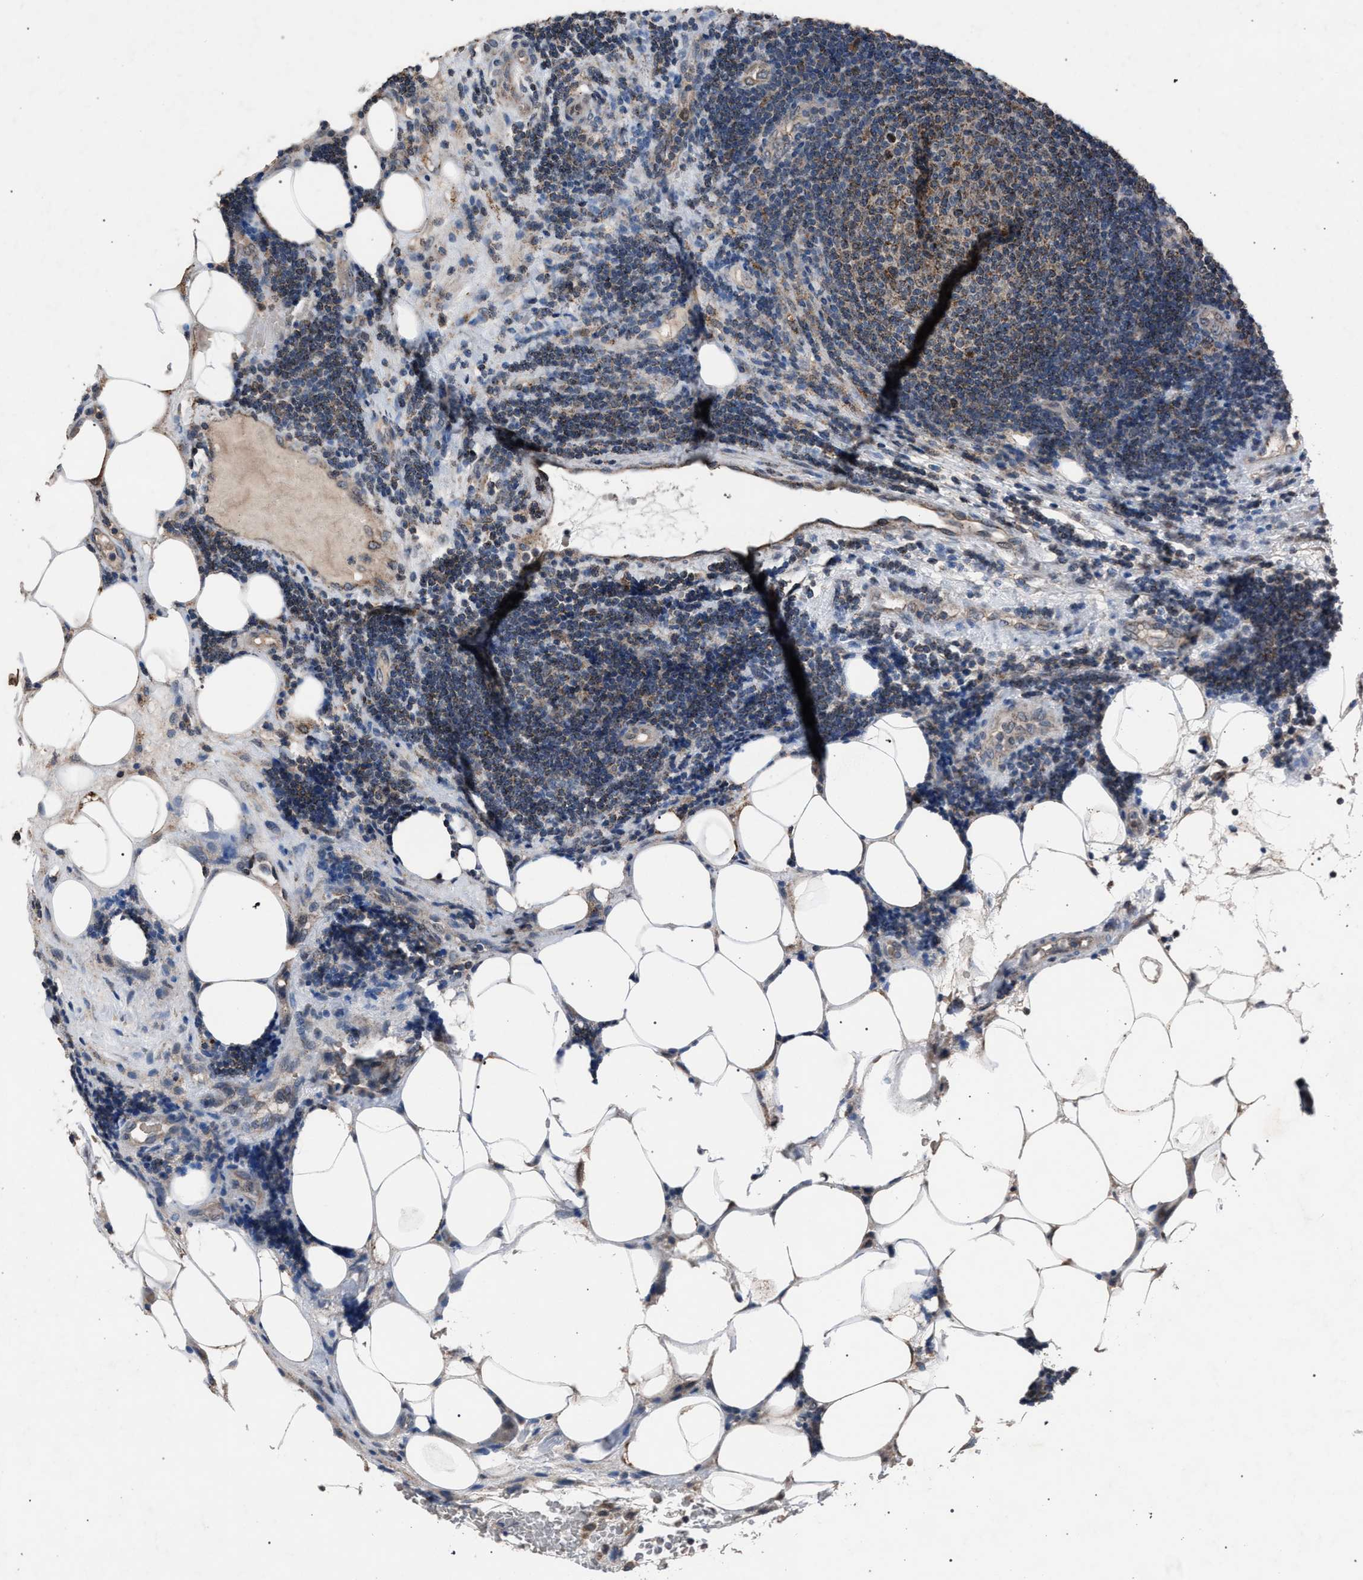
{"staining": {"intensity": "moderate", "quantity": ">75%", "location": "cytoplasmic/membranous"}, "tissue": "lymphoma", "cell_type": "Tumor cells", "image_type": "cancer", "snomed": [{"axis": "morphology", "description": "Malignant lymphoma, non-Hodgkin's type, Low grade"}, {"axis": "topography", "description": "Lymph node"}], "caption": "A brown stain highlights moderate cytoplasmic/membranous staining of a protein in human lymphoma tumor cells.", "gene": "HSD17B4", "patient": {"sex": "male", "age": 83}}